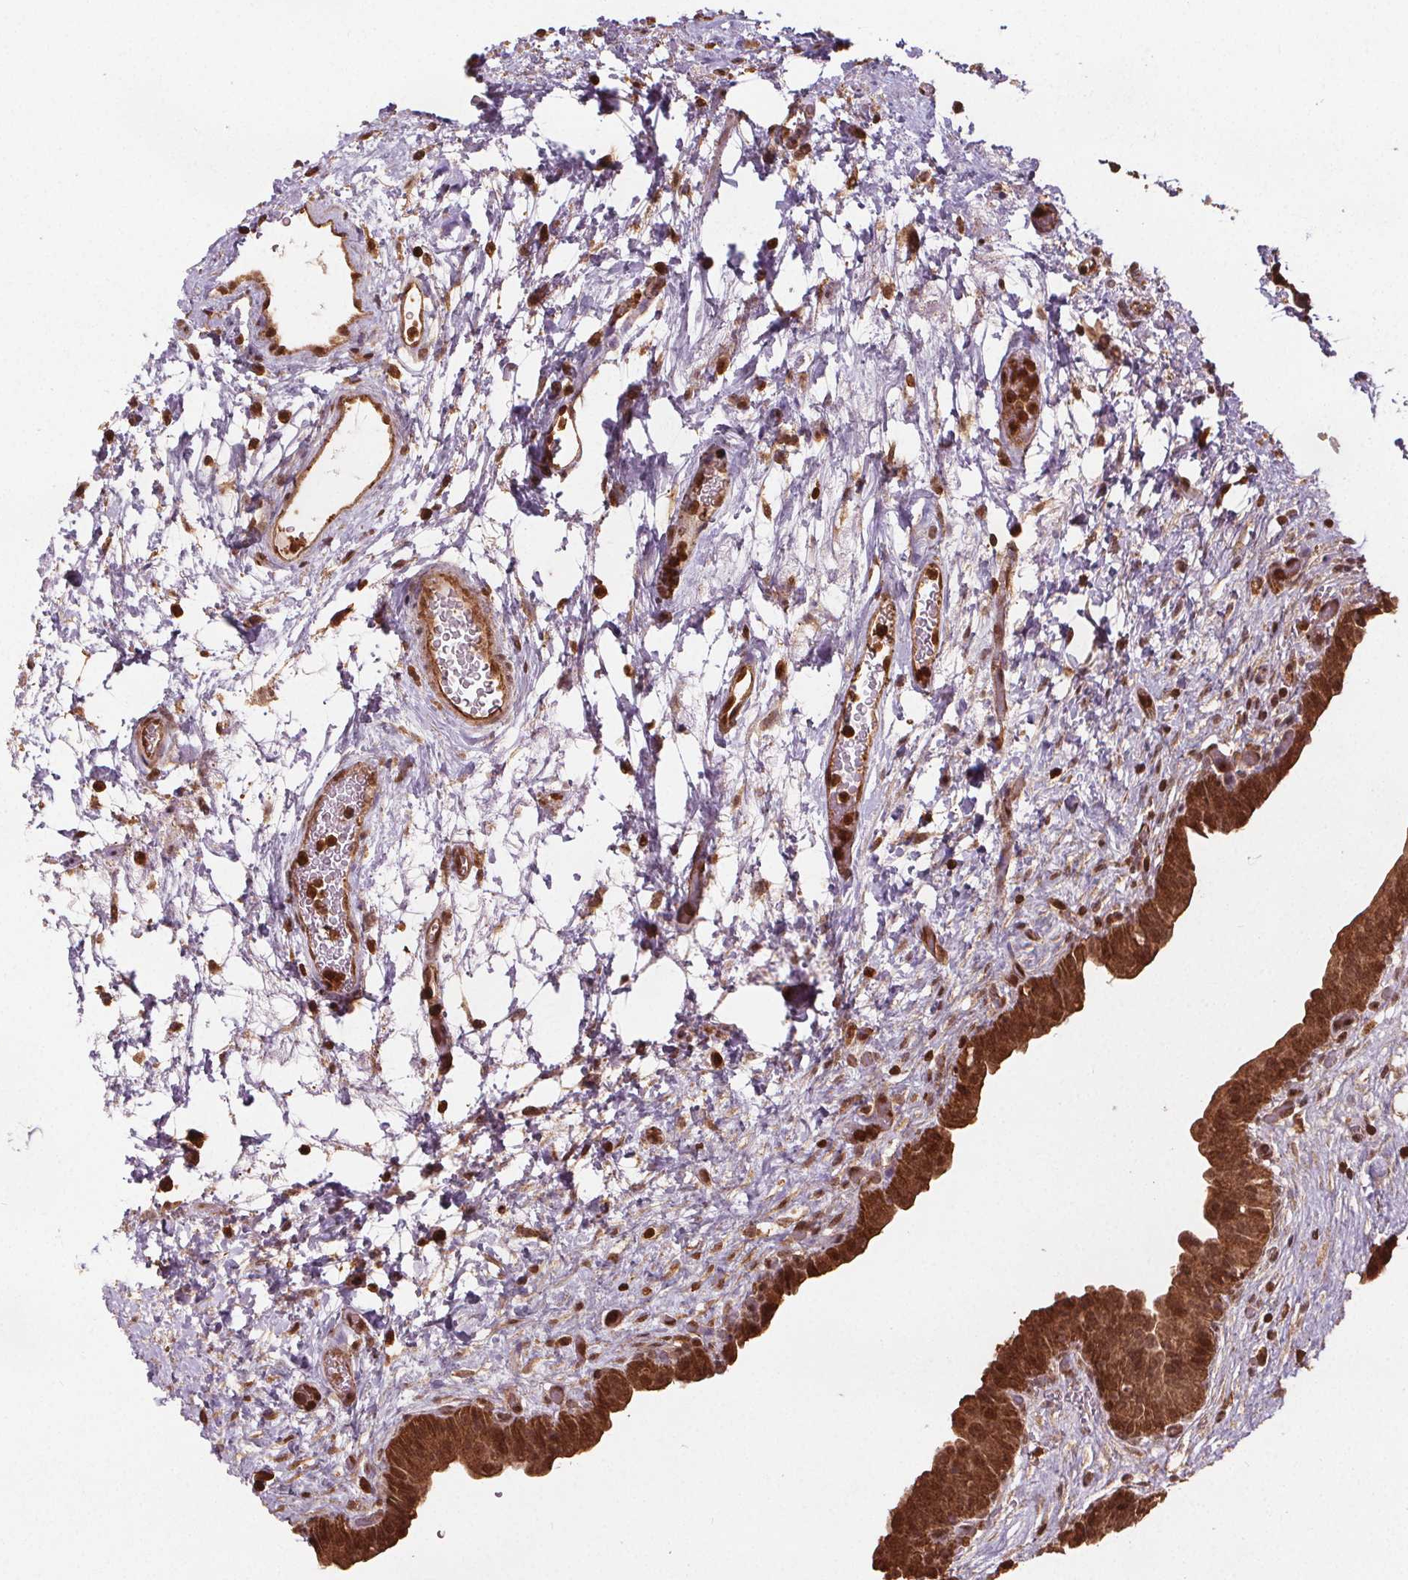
{"staining": {"intensity": "strong", "quantity": ">75%", "location": "cytoplasmic/membranous,nuclear"}, "tissue": "urinary bladder", "cell_type": "Urothelial cells", "image_type": "normal", "snomed": [{"axis": "morphology", "description": "Normal tissue, NOS"}, {"axis": "topography", "description": "Urinary bladder"}], "caption": "Immunohistochemical staining of unremarkable human urinary bladder displays strong cytoplasmic/membranous,nuclear protein positivity in about >75% of urothelial cells. The staining was performed using DAB to visualize the protein expression in brown, while the nuclei were stained in blue with hematoxylin (Magnification: 20x).", "gene": "ENO1", "patient": {"sex": "male", "age": 69}}